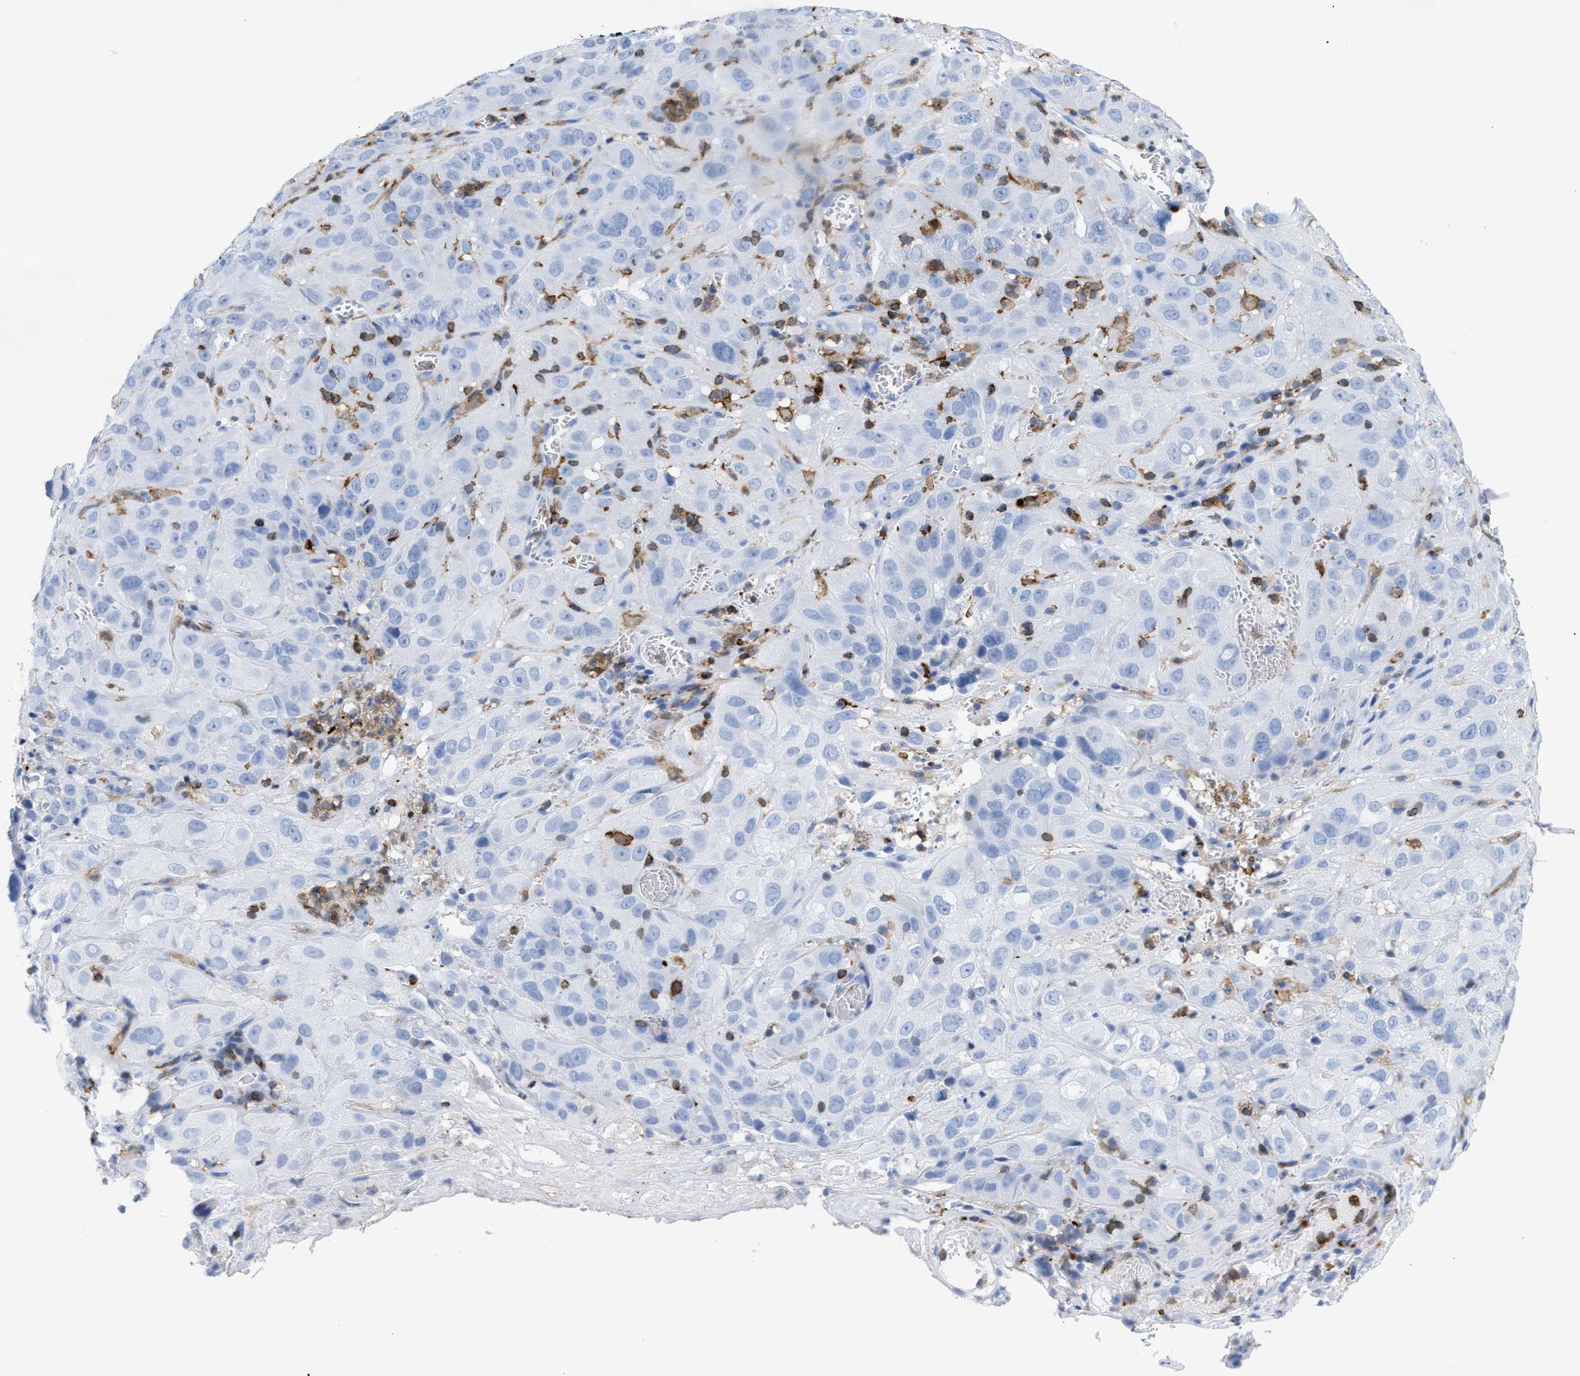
{"staining": {"intensity": "negative", "quantity": "none", "location": "none"}, "tissue": "cervical cancer", "cell_type": "Tumor cells", "image_type": "cancer", "snomed": [{"axis": "morphology", "description": "Squamous cell carcinoma, NOS"}, {"axis": "topography", "description": "Cervix"}], "caption": "IHC of cervical squamous cell carcinoma exhibits no positivity in tumor cells. (Brightfield microscopy of DAB immunohistochemistry (IHC) at high magnification).", "gene": "LCP1", "patient": {"sex": "female", "age": 32}}